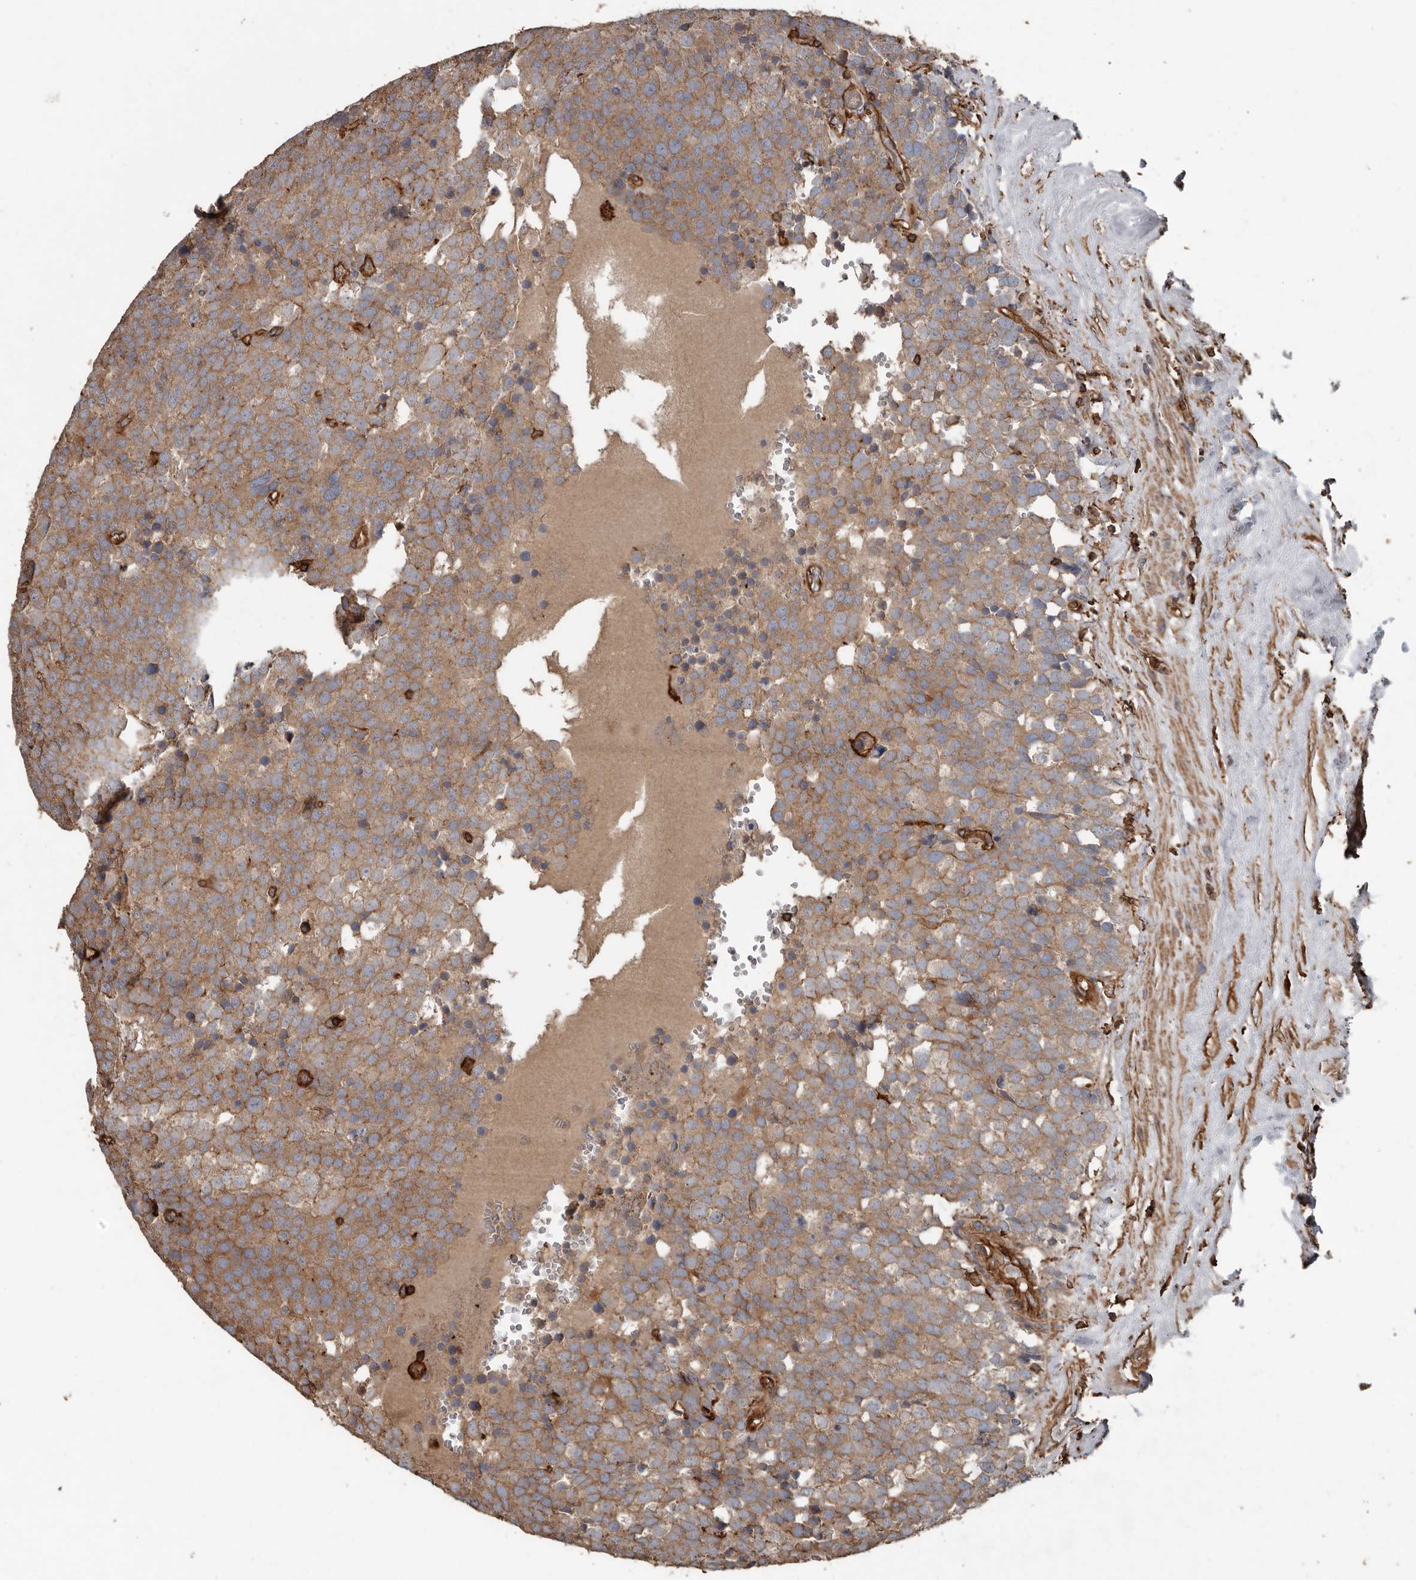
{"staining": {"intensity": "moderate", "quantity": ">75%", "location": "cytoplasmic/membranous"}, "tissue": "testis cancer", "cell_type": "Tumor cells", "image_type": "cancer", "snomed": [{"axis": "morphology", "description": "Seminoma, NOS"}, {"axis": "topography", "description": "Testis"}], "caption": "An image of human testis cancer stained for a protein exhibits moderate cytoplasmic/membranous brown staining in tumor cells.", "gene": "DENND6B", "patient": {"sex": "male", "age": 71}}